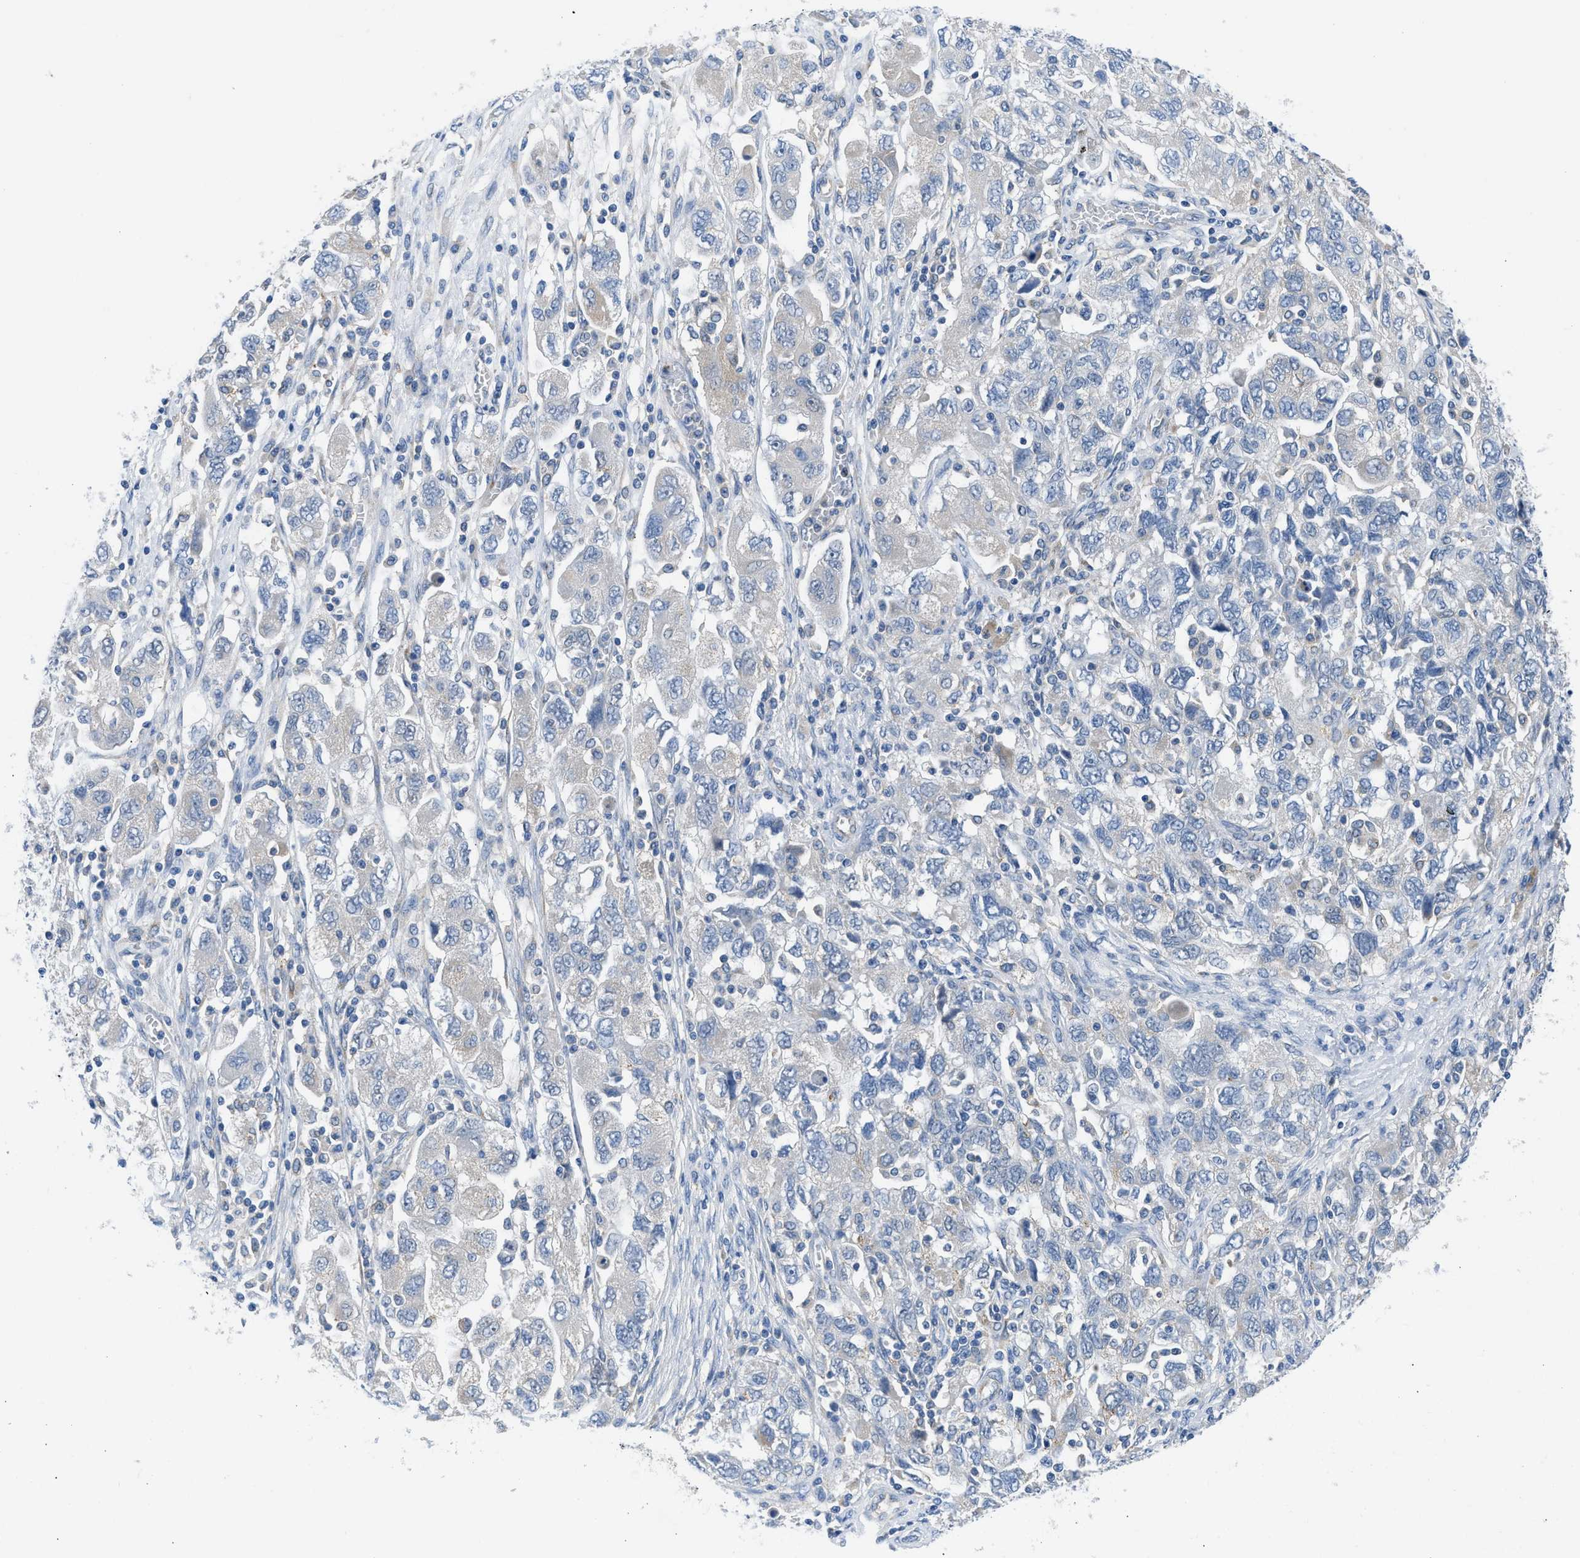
{"staining": {"intensity": "negative", "quantity": "none", "location": "none"}, "tissue": "ovarian cancer", "cell_type": "Tumor cells", "image_type": "cancer", "snomed": [{"axis": "morphology", "description": "Carcinoma, NOS"}, {"axis": "morphology", "description": "Cystadenocarcinoma, serous, NOS"}, {"axis": "topography", "description": "Ovary"}], "caption": "The immunohistochemistry histopathology image has no significant positivity in tumor cells of carcinoma (ovarian) tissue. (Brightfield microscopy of DAB immunohistochemistry at high magnification).", "gene": "BNC2", "patient": {"sex": "female", "age": 69}}